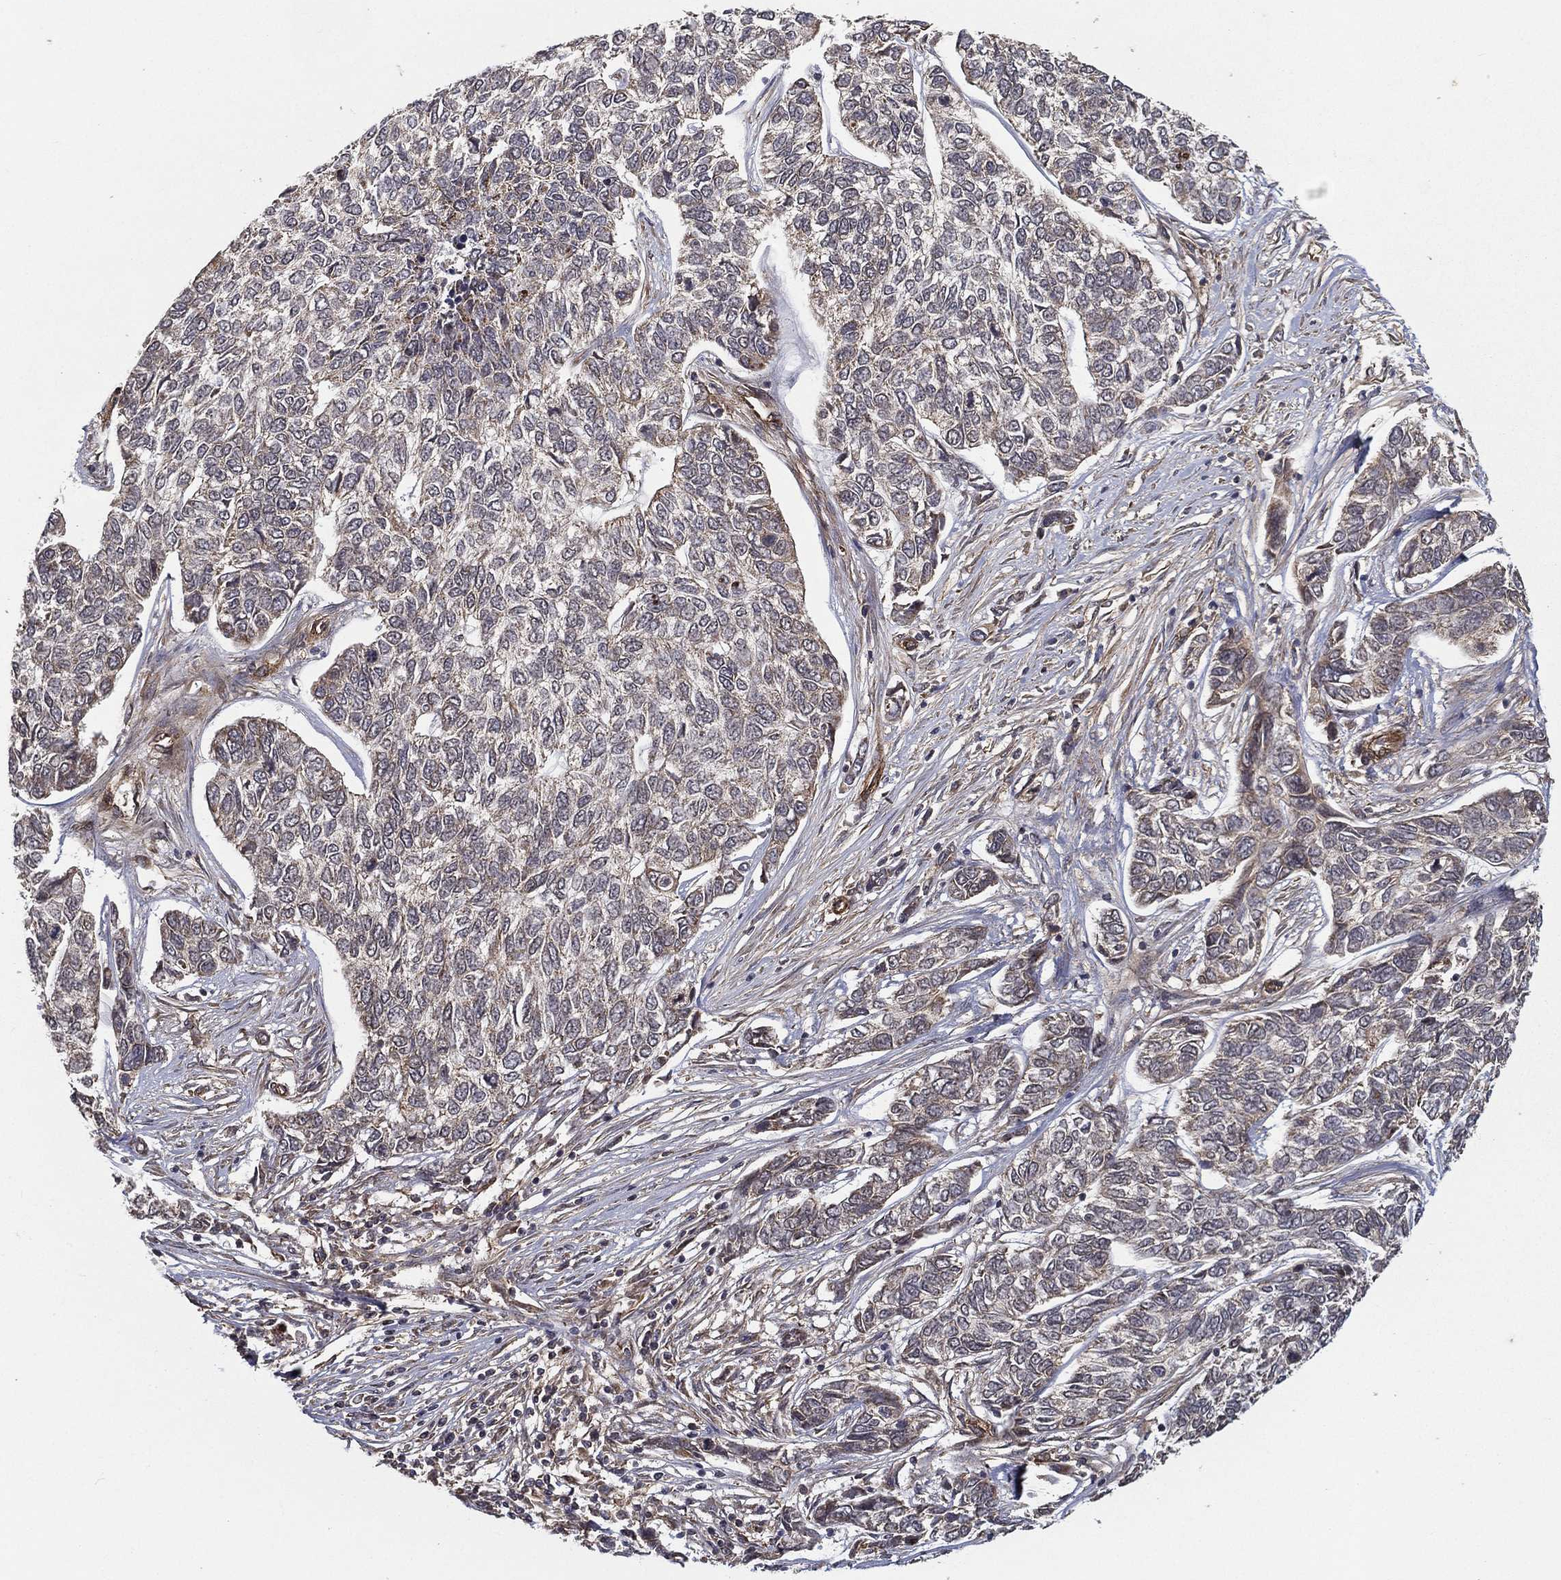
{"staining": {"intensity": "weak", "quantity": "<25%", "location": "cytoplasmic/membranous"}, "tissue": "skin cancer", "cell_type": "Tumor cells", "image_type": "cancer", "snomed": [{"axis": "morphology", "description": "Basal cell carcinoma"}, {"axis": "topography", "description": "Skin"}], "caption": "The micrograph displays no significant staining in tumor cells of basal cell carcinoma (skin).", "gene": "UACA", "patient": {"sex": "female", "age": 65}}